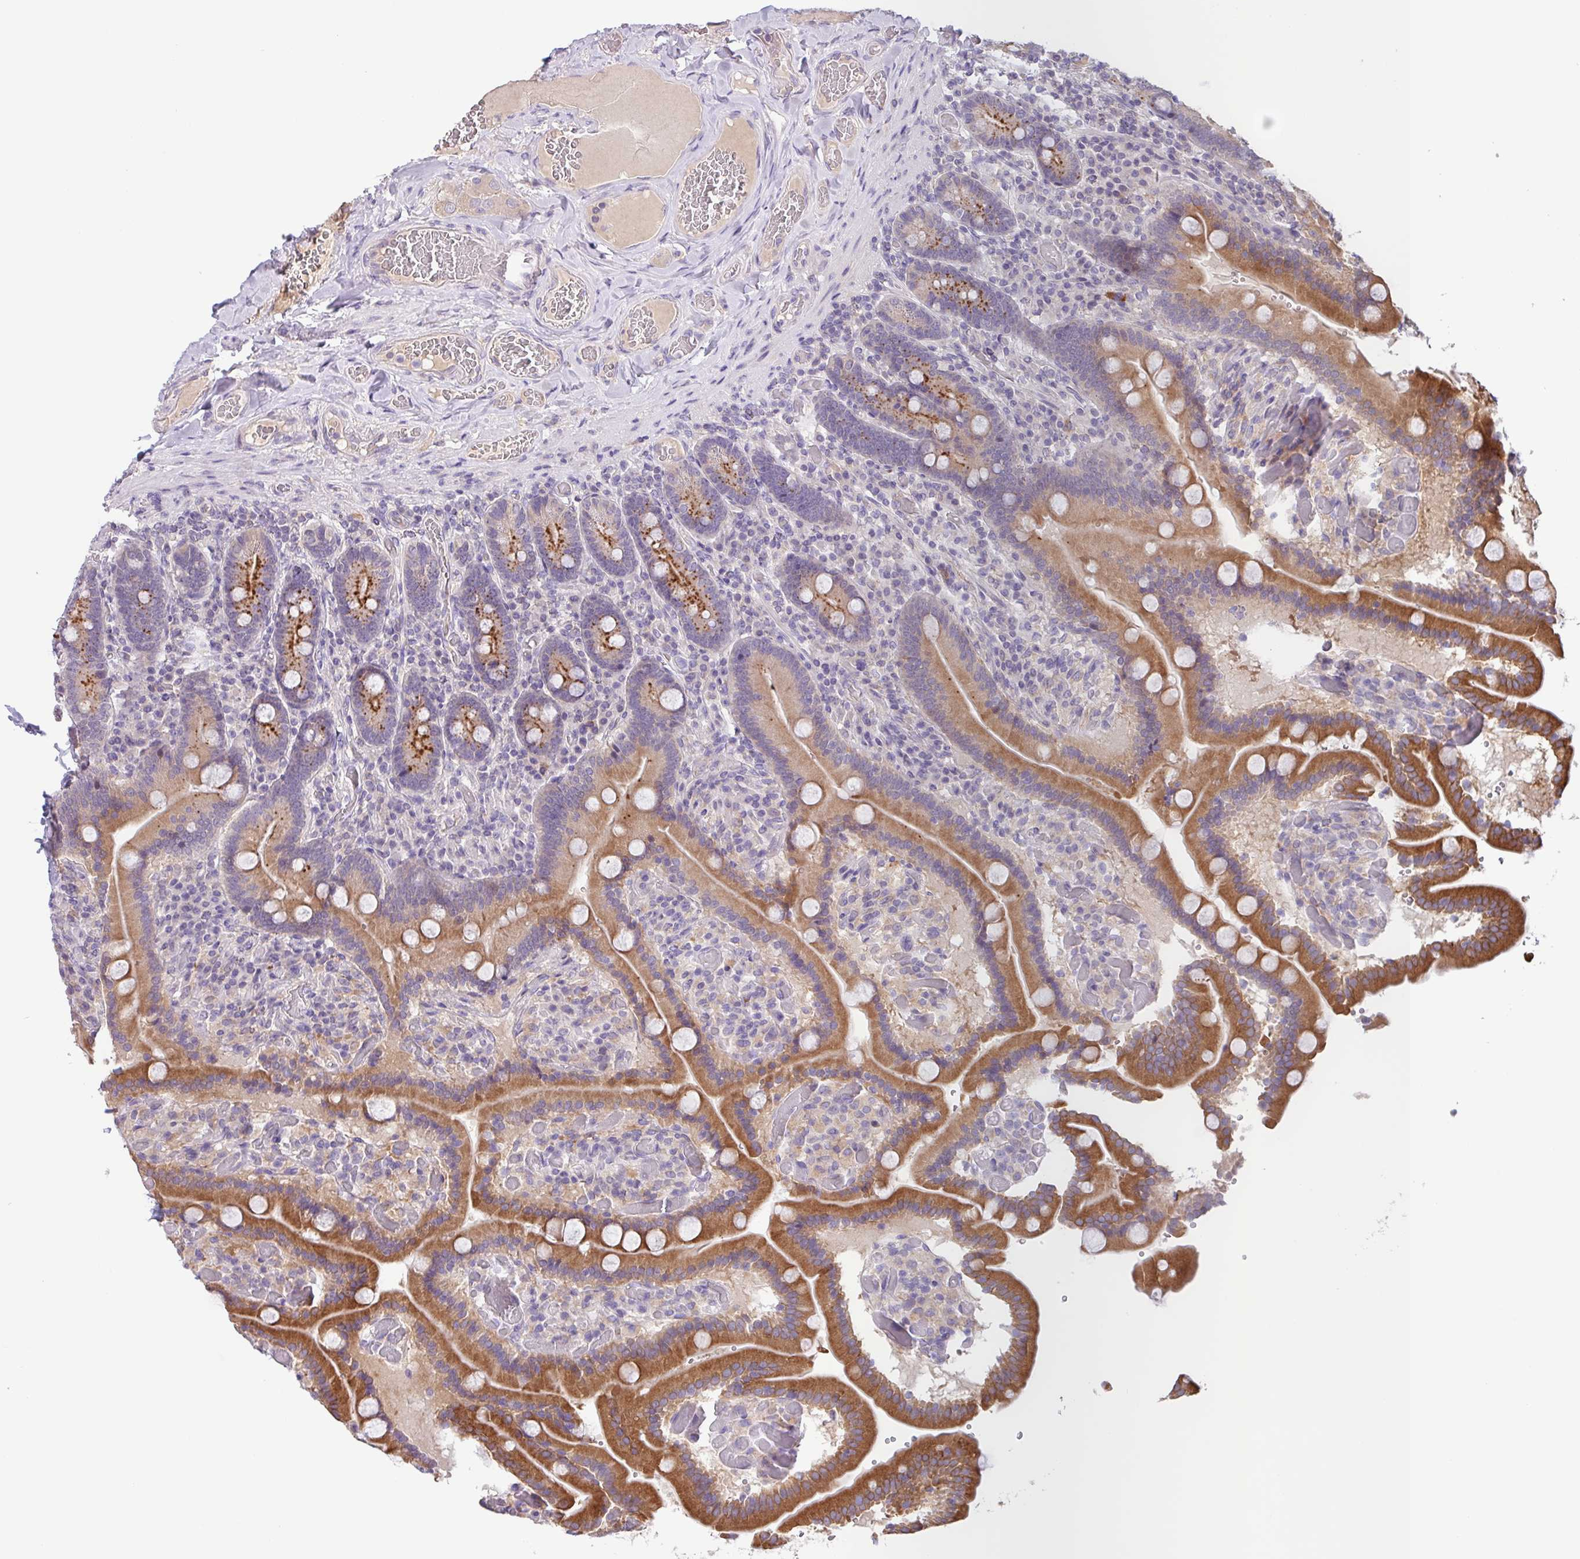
{"staining": {"intensity": "moderate", "quantity": ">75%", "location": "cytoplasmic/membranous"}, "tissue": "duodenum", "cell_type": "Glandular cells", "image_type": "normal", "snomed": [{"axis": "morphology", "description": "Normal tissue, NOS"}, {"axis": "topography", "description": "Duodenum"}], "caption": "About >75% of glandular cells in unremarkable duodenum show moderate cytoplasmic/membranous protein expression as visualized by brown immunohistochemical staining.", "gene": "SFTPB", "patient": {"sex": "female", "age": 62}}